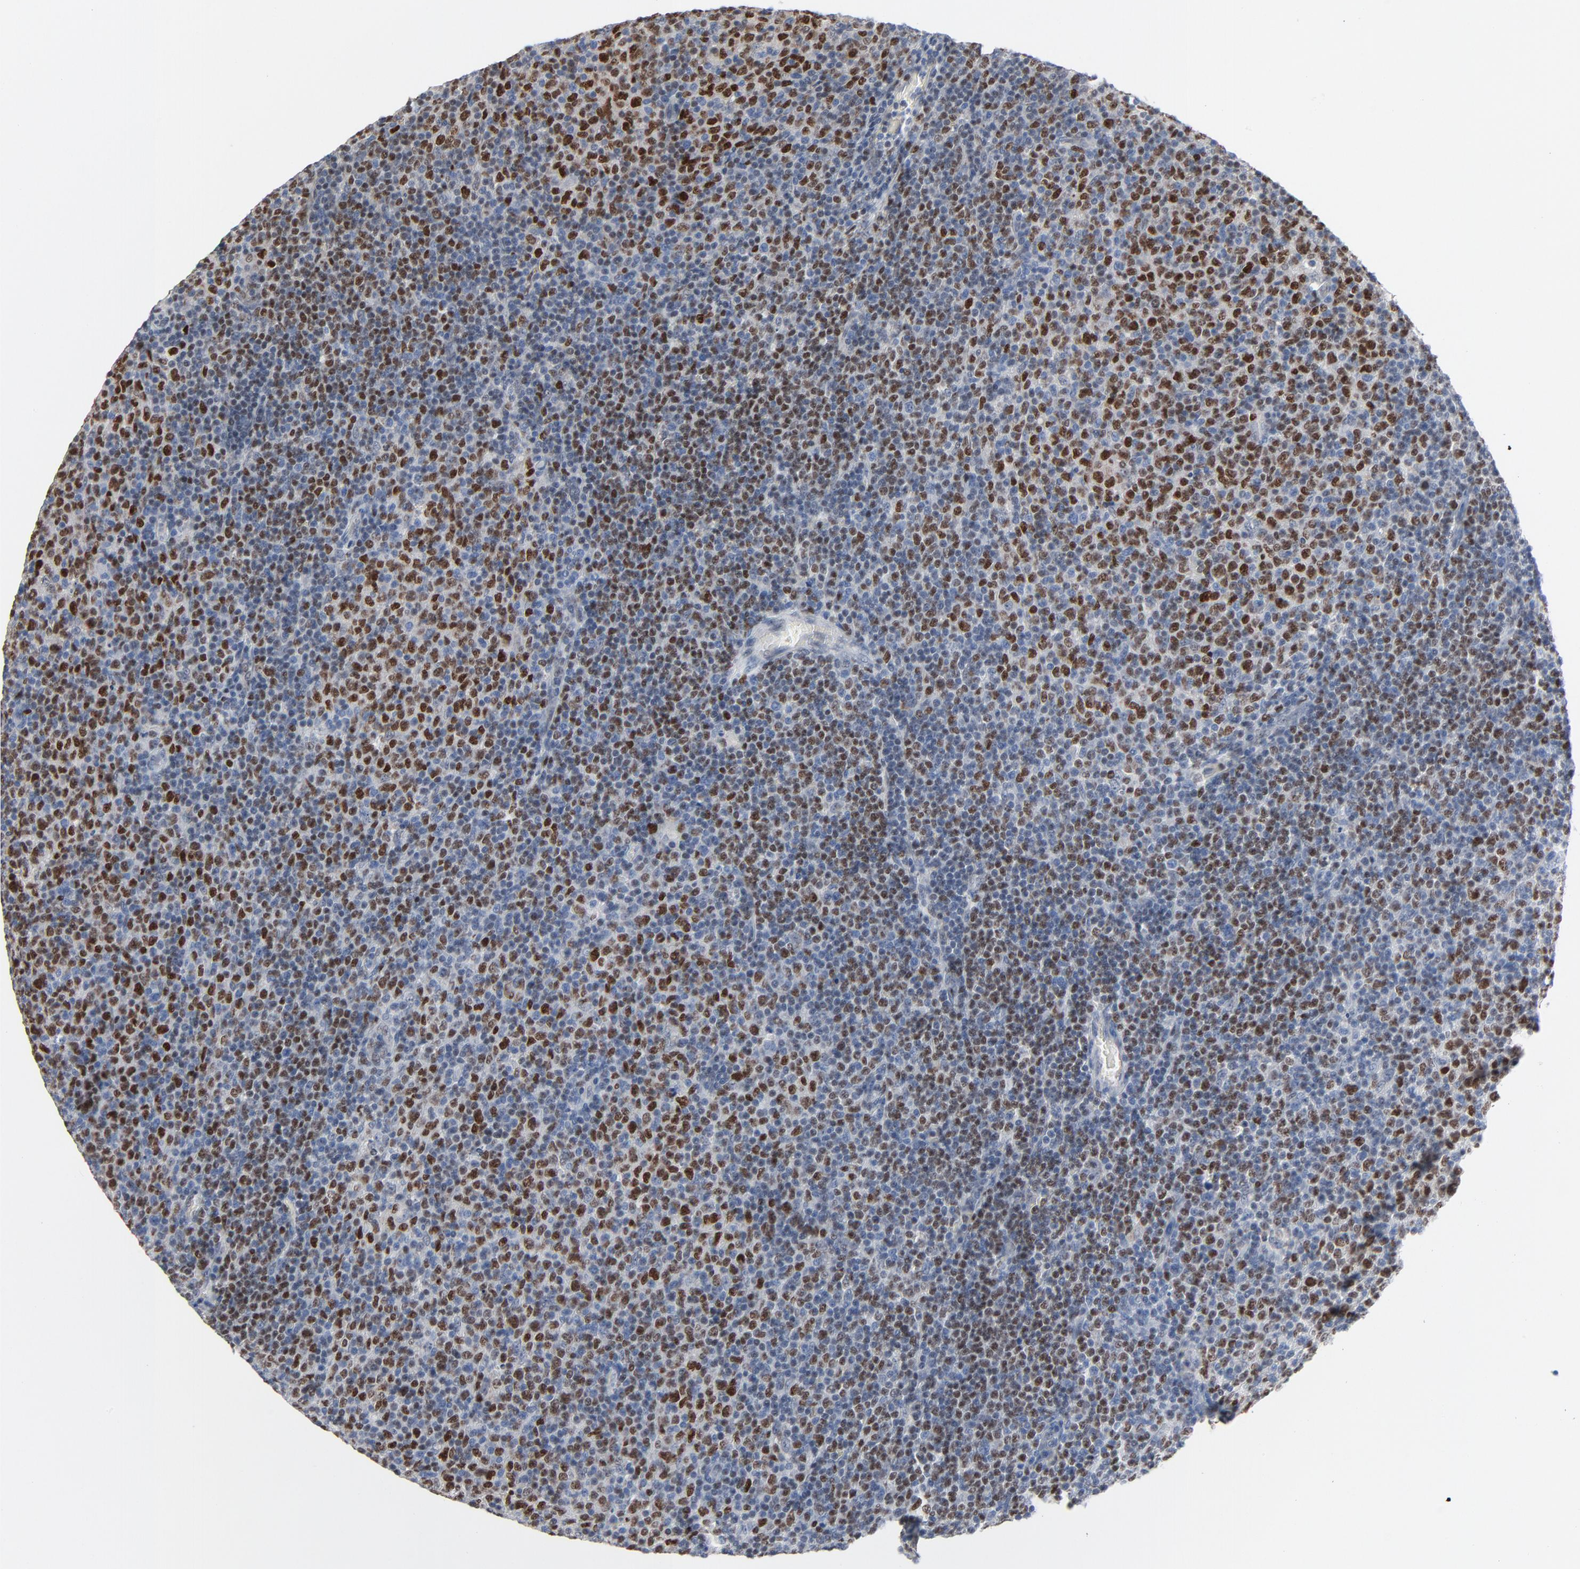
{"staining": {"intensity": "moderate", "quantity": "25%-75%", "location": "nuclear"}, "tissue": "lymphoma", "cell_type": "Tumor cells", "image_type": "cancer", "snomed": [{"axis": "morphology", "description": "Malignant lymphoma, non-Hodgkin's type, Low grade"}, {"axis": "topography", "description": "Lymph node"}], "caption": "Immunohistochemistry image of neoplastic tissue: low-grade malignant lymphoma, non-Hodgkin's type stained using immunohistochemistry demonstrates medium levels of moderate protein expression localized specifically in the nuclear of tumor cells, appearing as a nuclear brown color.", "gene": "FOXP1", "patient": {"sex": "male", "age": 70}}